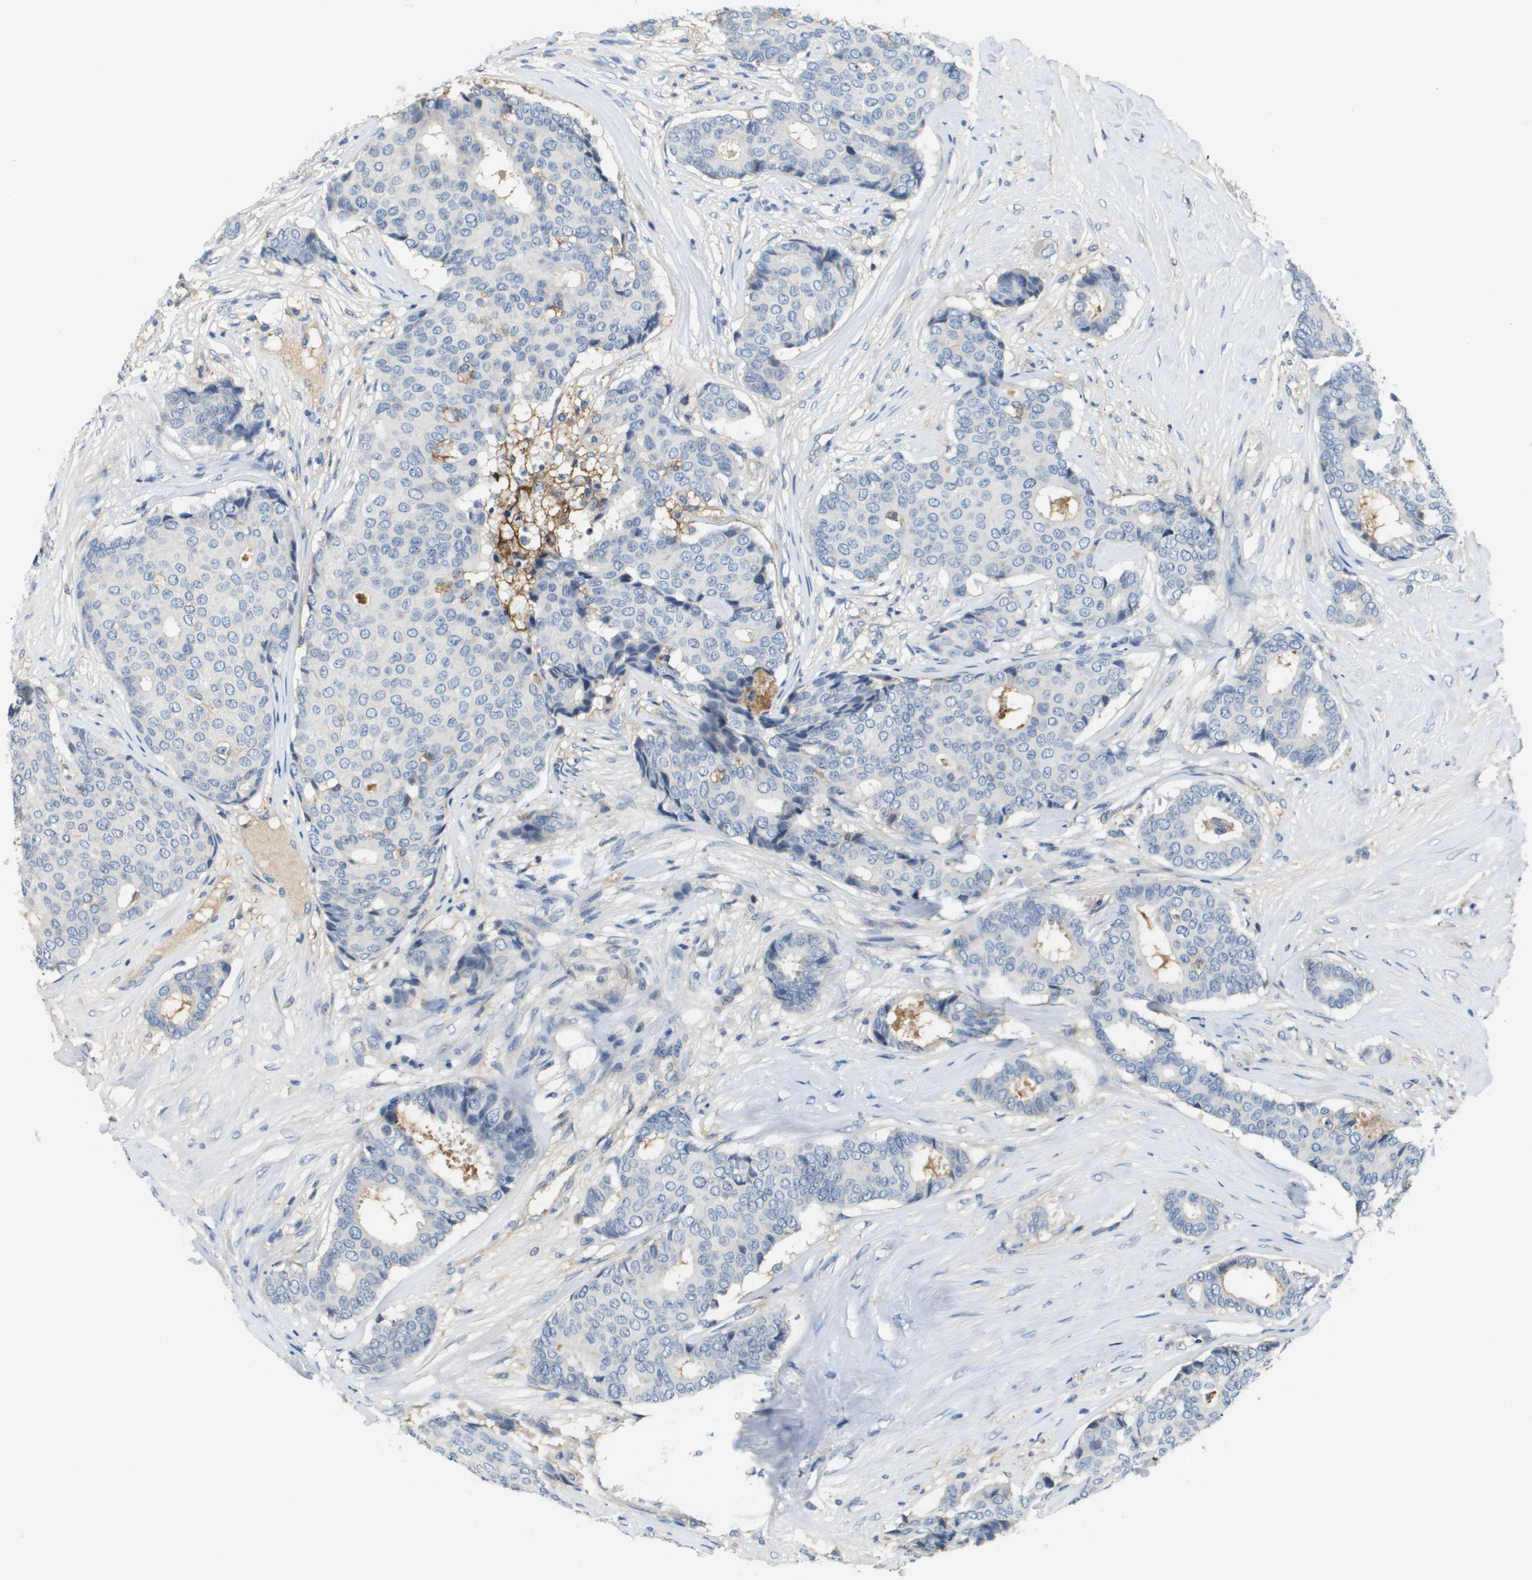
{"staining": {"intensity": "negative", "quantity": "none", "location": "none"}, "tissue": "breast cancer", "cell_type": "Tumor cells", "image_type": "cancer", "snomed": [{"axis": "morphology", "description": "Duct carcinoma"}, {"axis": "topography", "description": "Breast"}], "caption": "Protein analysis of breast cancer (infiltrating ductal carcinoma) displays no significant staining in tumor cells.", "gene": "SLC16A3", "patient": {"sex": "female", "age": 75}}